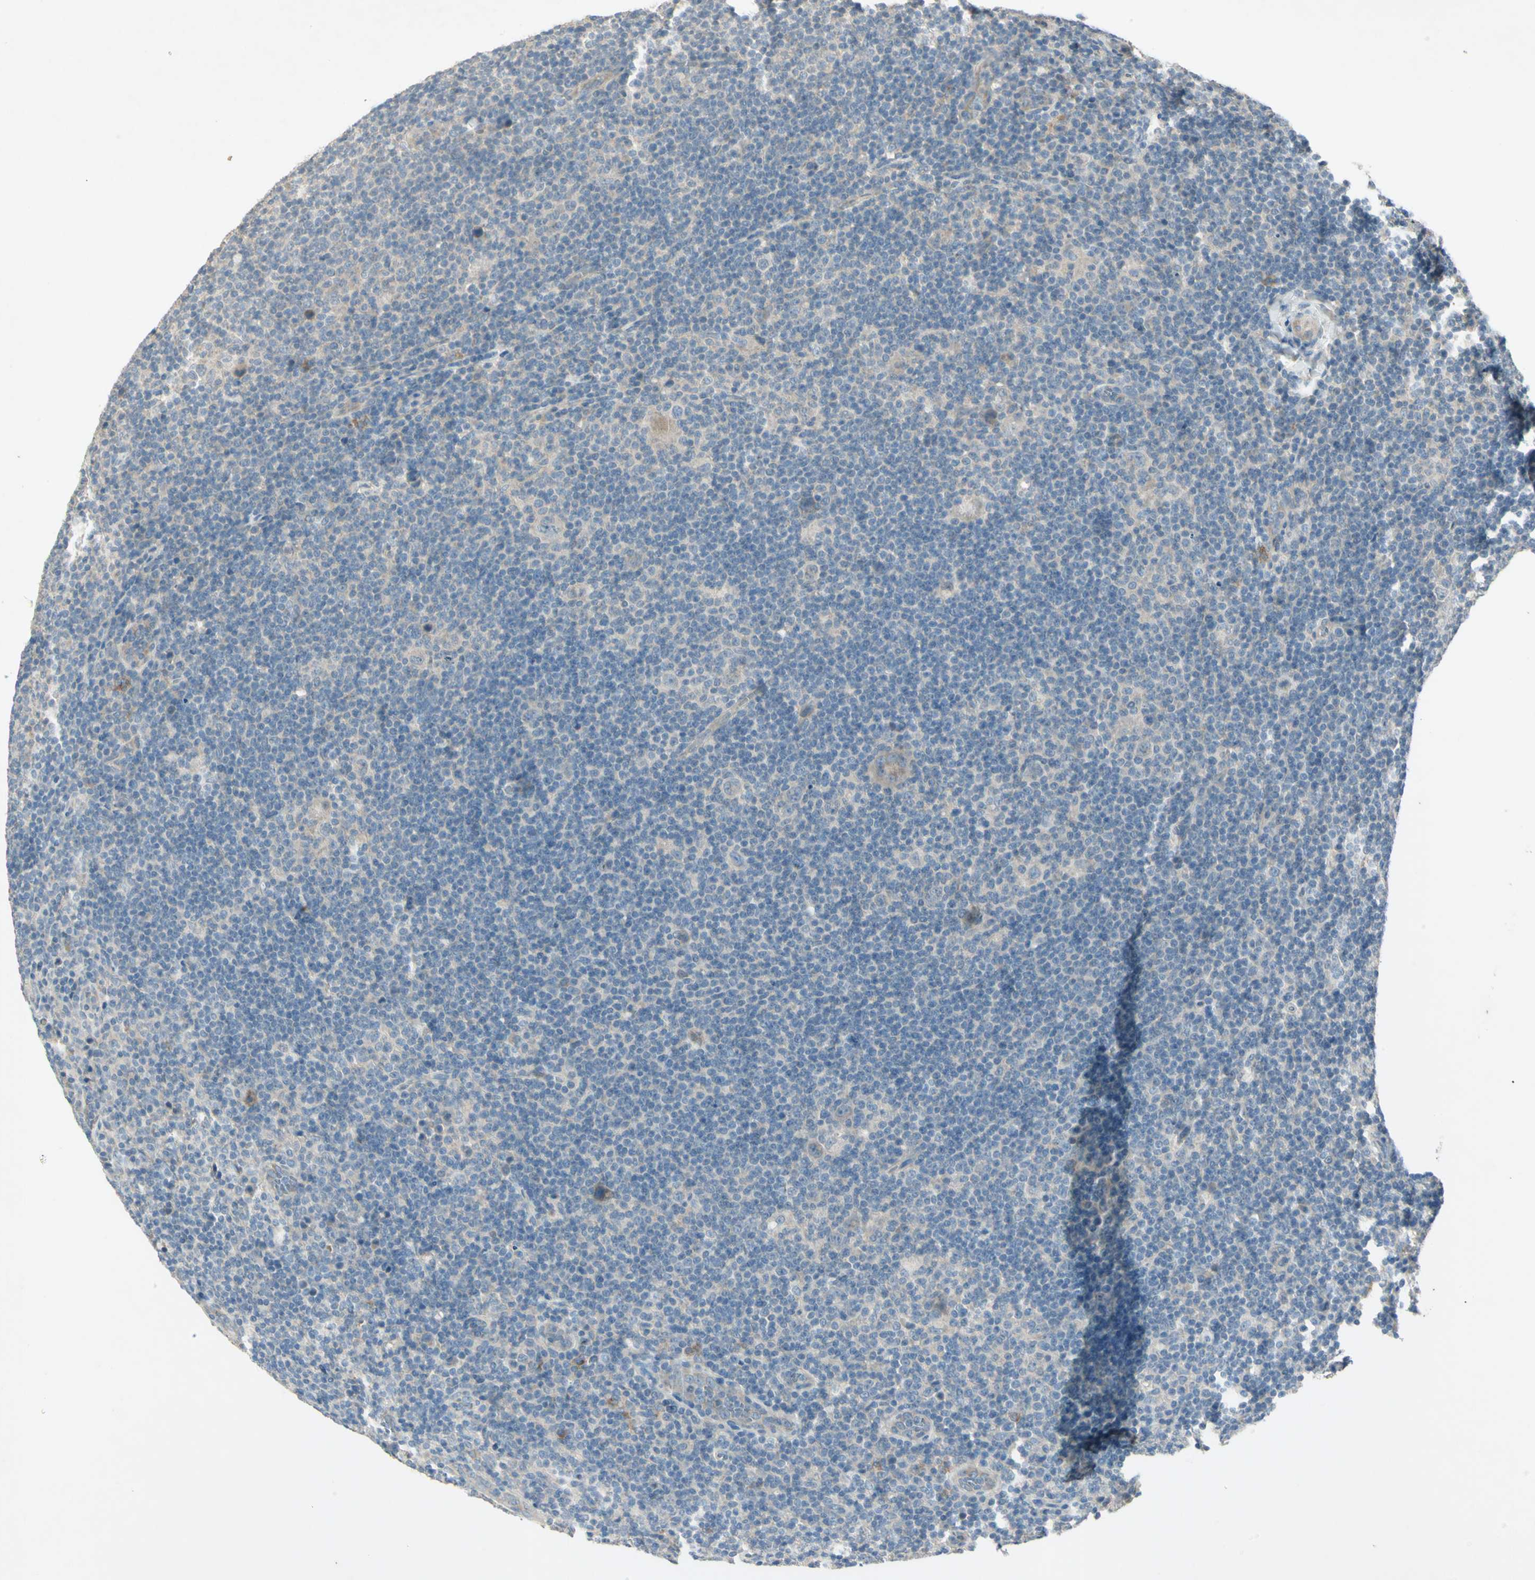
{"staining": {"intensity": "negative", "quantity": "none", "location": "none"}, "tissue": "lymphoma", "cell_type": "Tumor cells", "image_type": "cancer", "snomed": [{"axis": "morphology", "description": "Hodgkin's disease, NOS"}, {"axis": "topography", "description": "Lymph node"}], "caption": "Lymphoma stained for a protein using immunohistochemistry (IHC) shows no positivity tumor cells.", "gene": "AATK", "patient": {"sex": "female", "age": 57}}